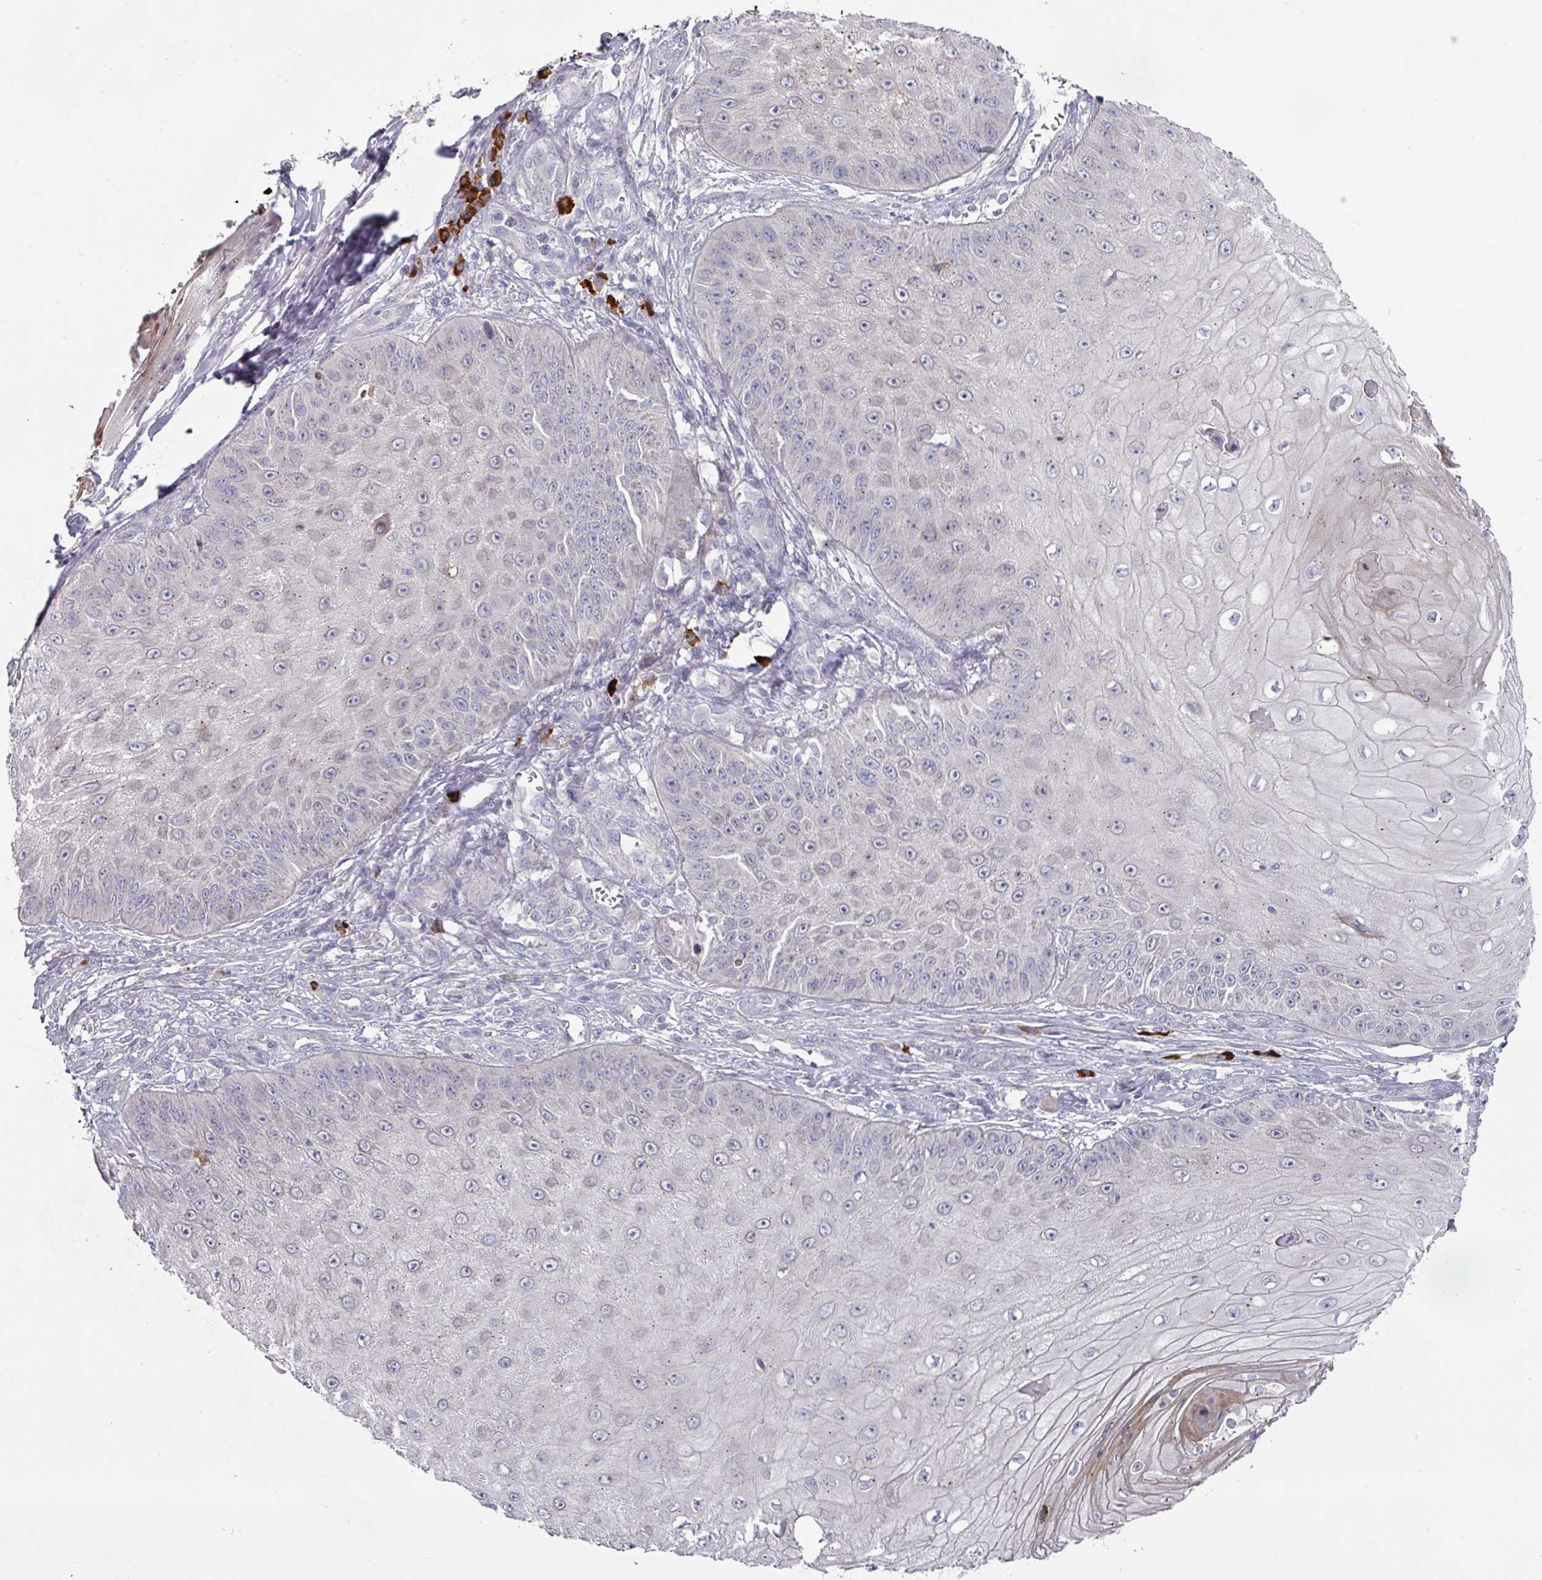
{"staining": {"intensity": "negative", "quantity": "none", "location": "none"}, "tissue": "skin cancer", "cell_type": "Tumor cells", "image_type": "cancer", "snomed": [{"axis": "morphology", "description": "Squamous cell carcinoma, NOS"}, {"axis": "topography", "description": "Skin"}], "caption": "Tumor cells show no significant positivity in skin cancer.", "gene": "IL4R", "patient": {"sex": "male", "age": 70}}